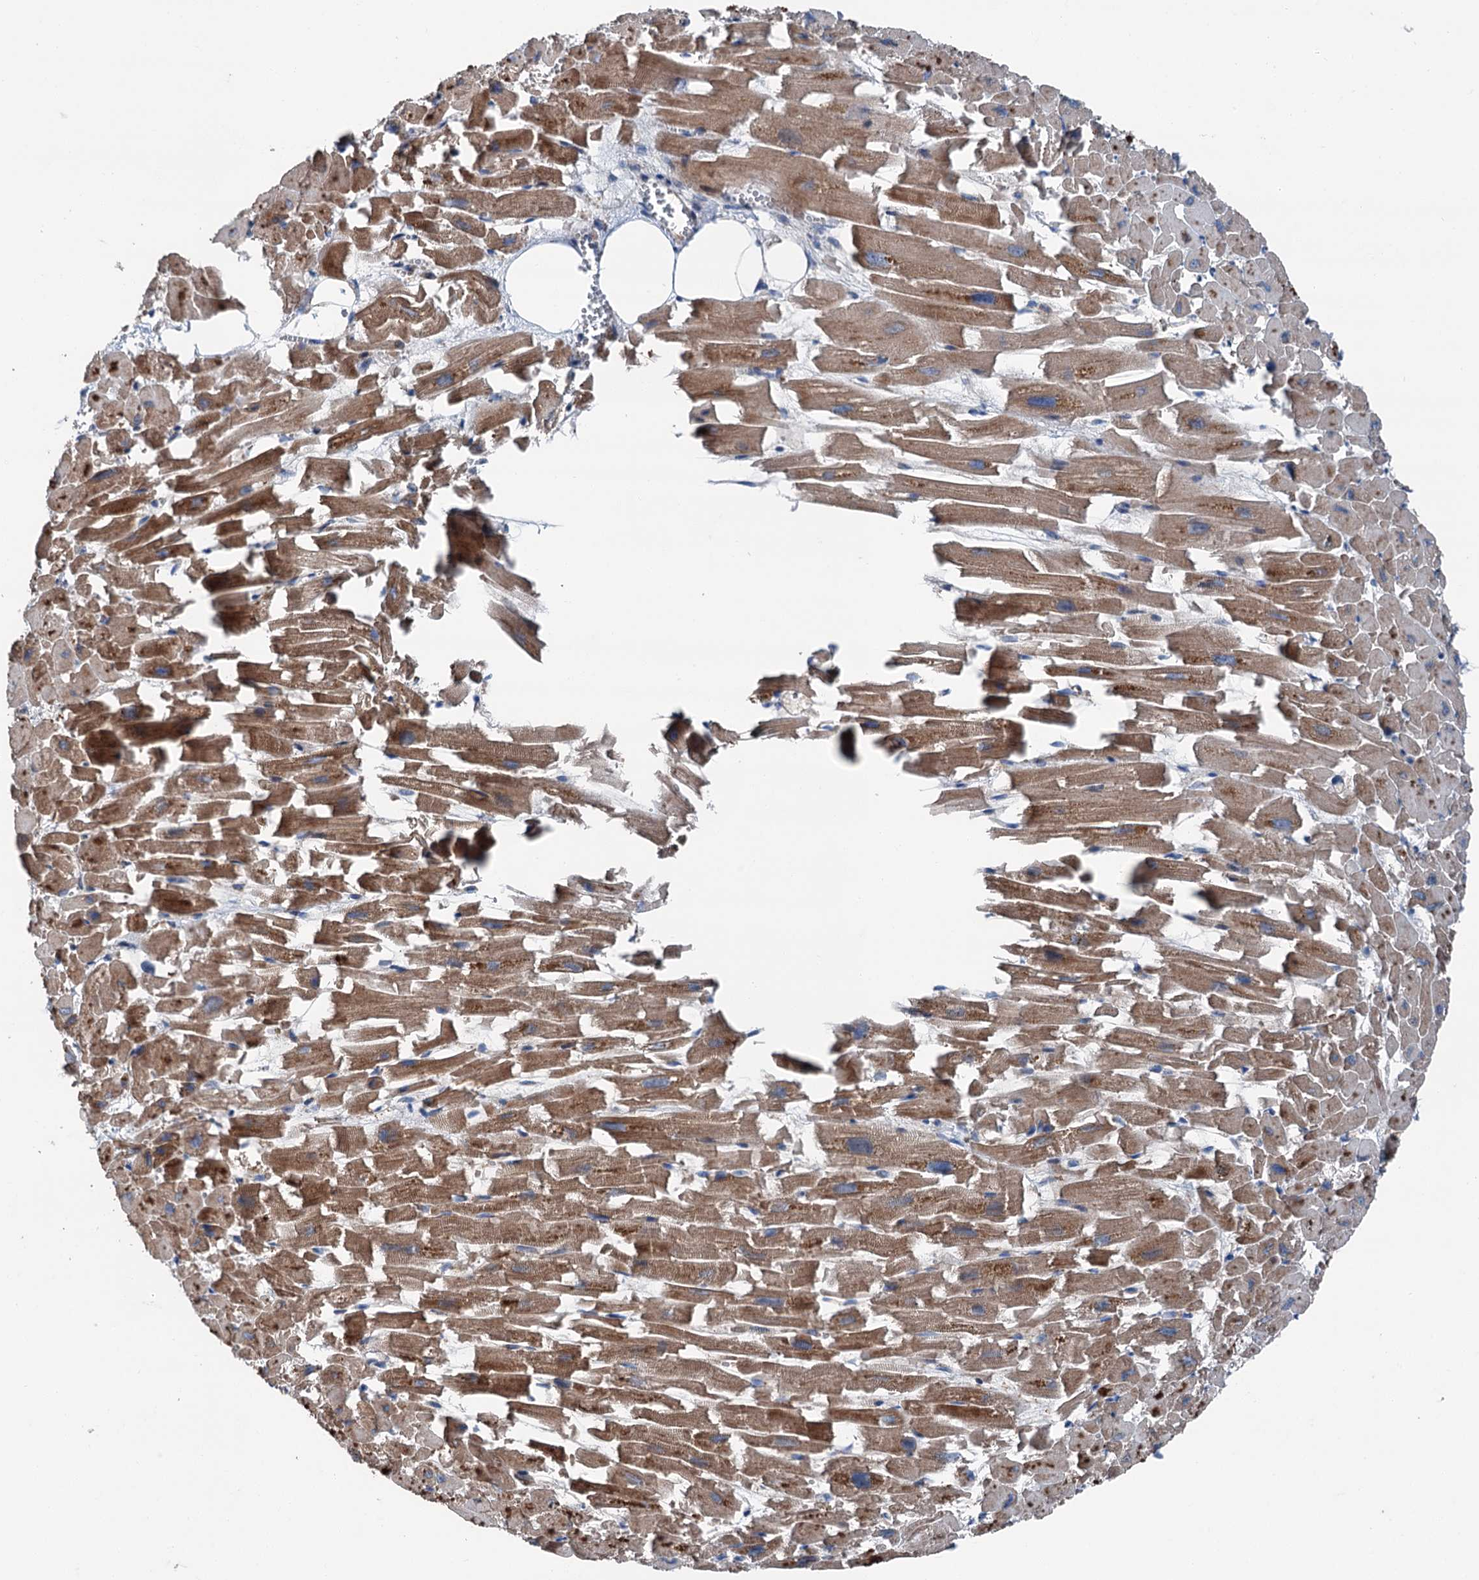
{"staining": {"intensity": "moderate", "quantity": ">75%", "location": "cytoplasmic/membranous"}, "tissue": "heart muscle", "cell_type": "Cardiomyocytes", "image_type": "normal", "snomed": [{"axis": "morphology", "description": "Normal tissue, NOS"}, {"axis": "topography", "description": "Heart"}], "caption": "Approximately >75% of cardiomyocytes in benign human heart muscle demonstrate moderate cytoplasmic/membranous protein expression as visualized by brown immunohistochemical staining.", "gene": "RUFY1", "patient": {"sex": "female", "age": 64}}